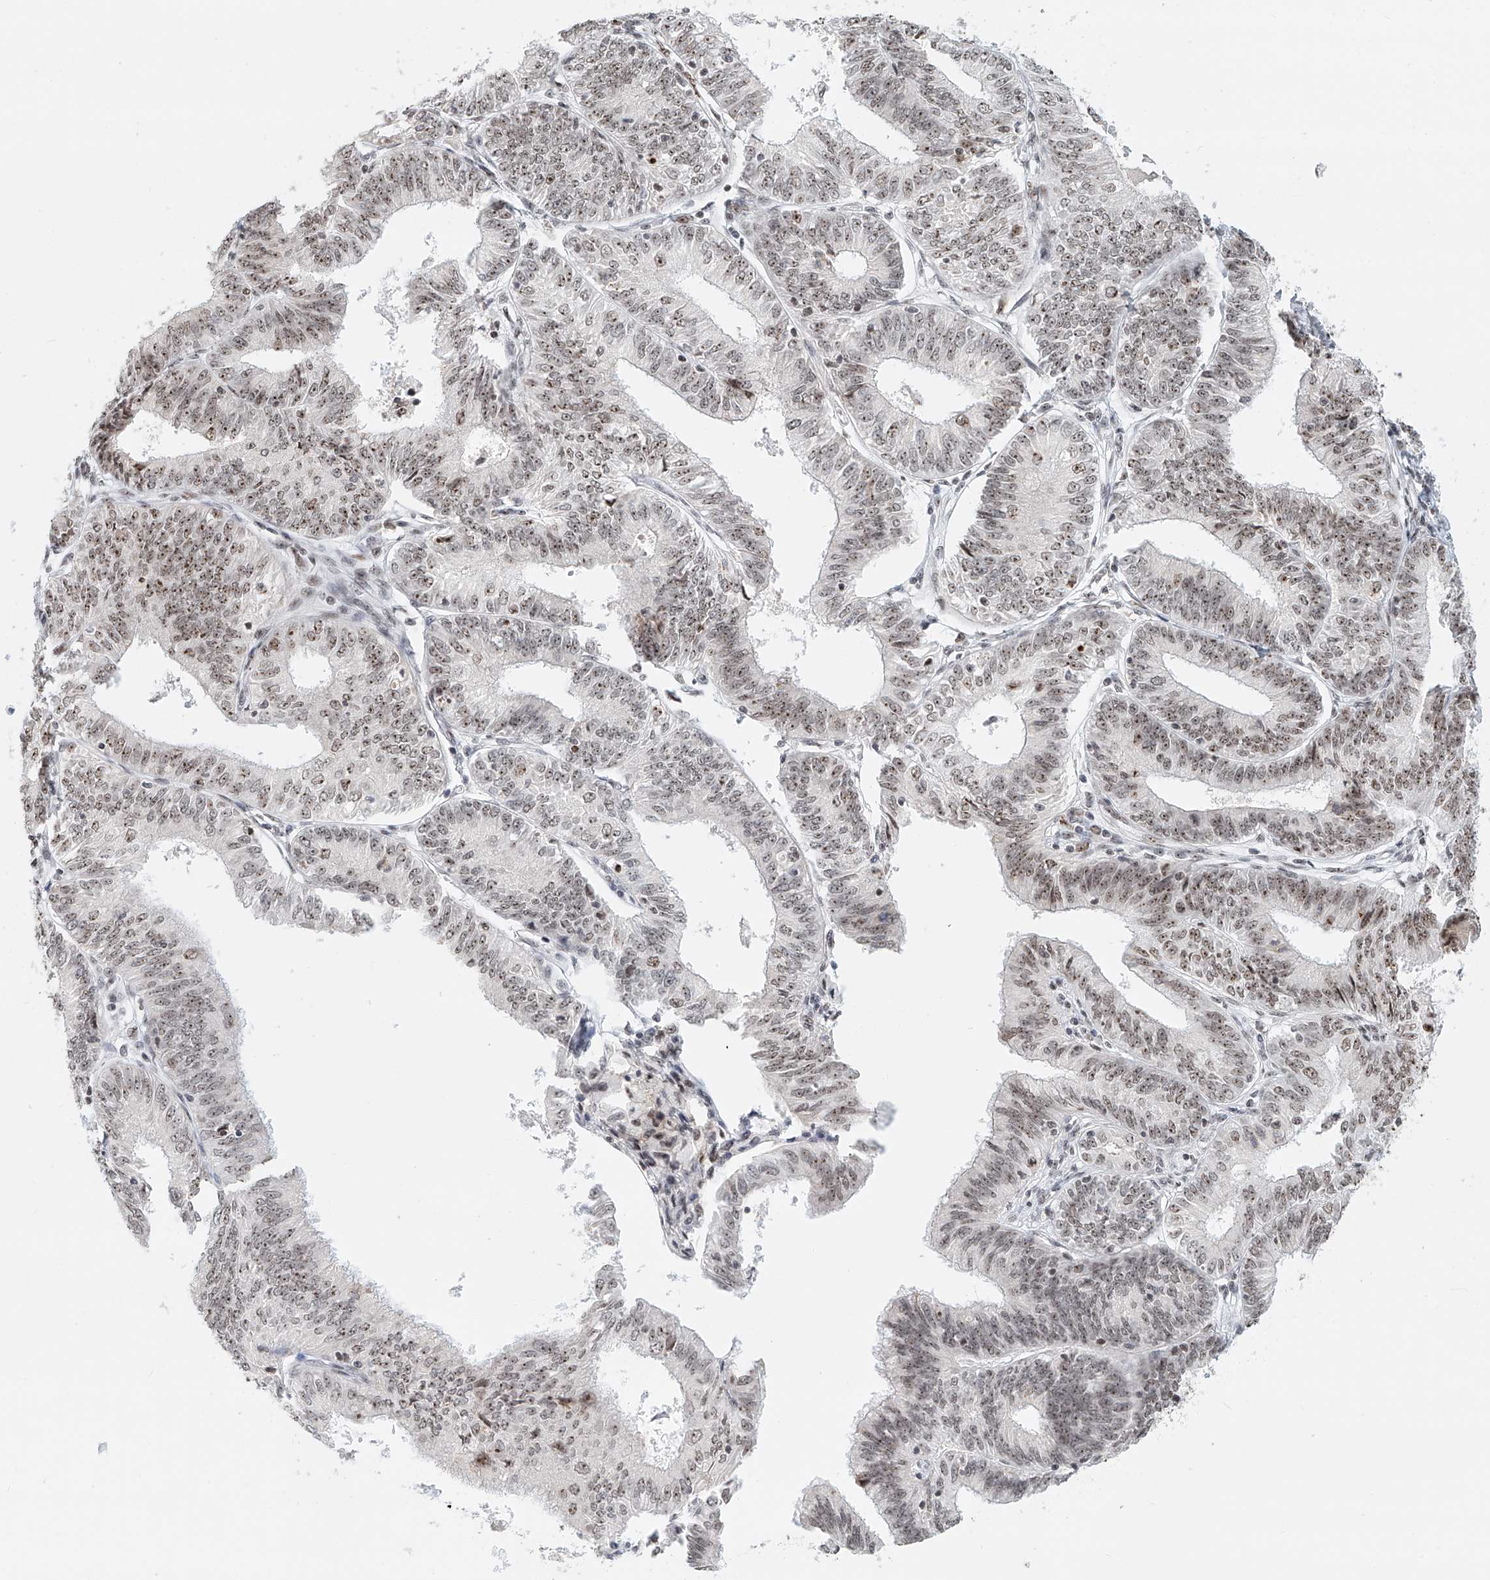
{"staining": {"intensity": "moderate", "quantity": ">75%", "location": "nuclear"}, "tissue": "endometrial cancer", "cell_type": "Tumor cells", "image_type": "cancer", "snomed": [{"axis": "morphology", "description": "Adenocarcinoma, NOS"}, {"axis": "topography", "description": "Endometrium"}], "caption": "DAB immunohistochemical staining of human endometrial cancer displays moderate nuclear protein positivity in approximately >75% of tumor cells.", "gene": "PRUNE2", "patient": {"sex": "female", "age": 51}}